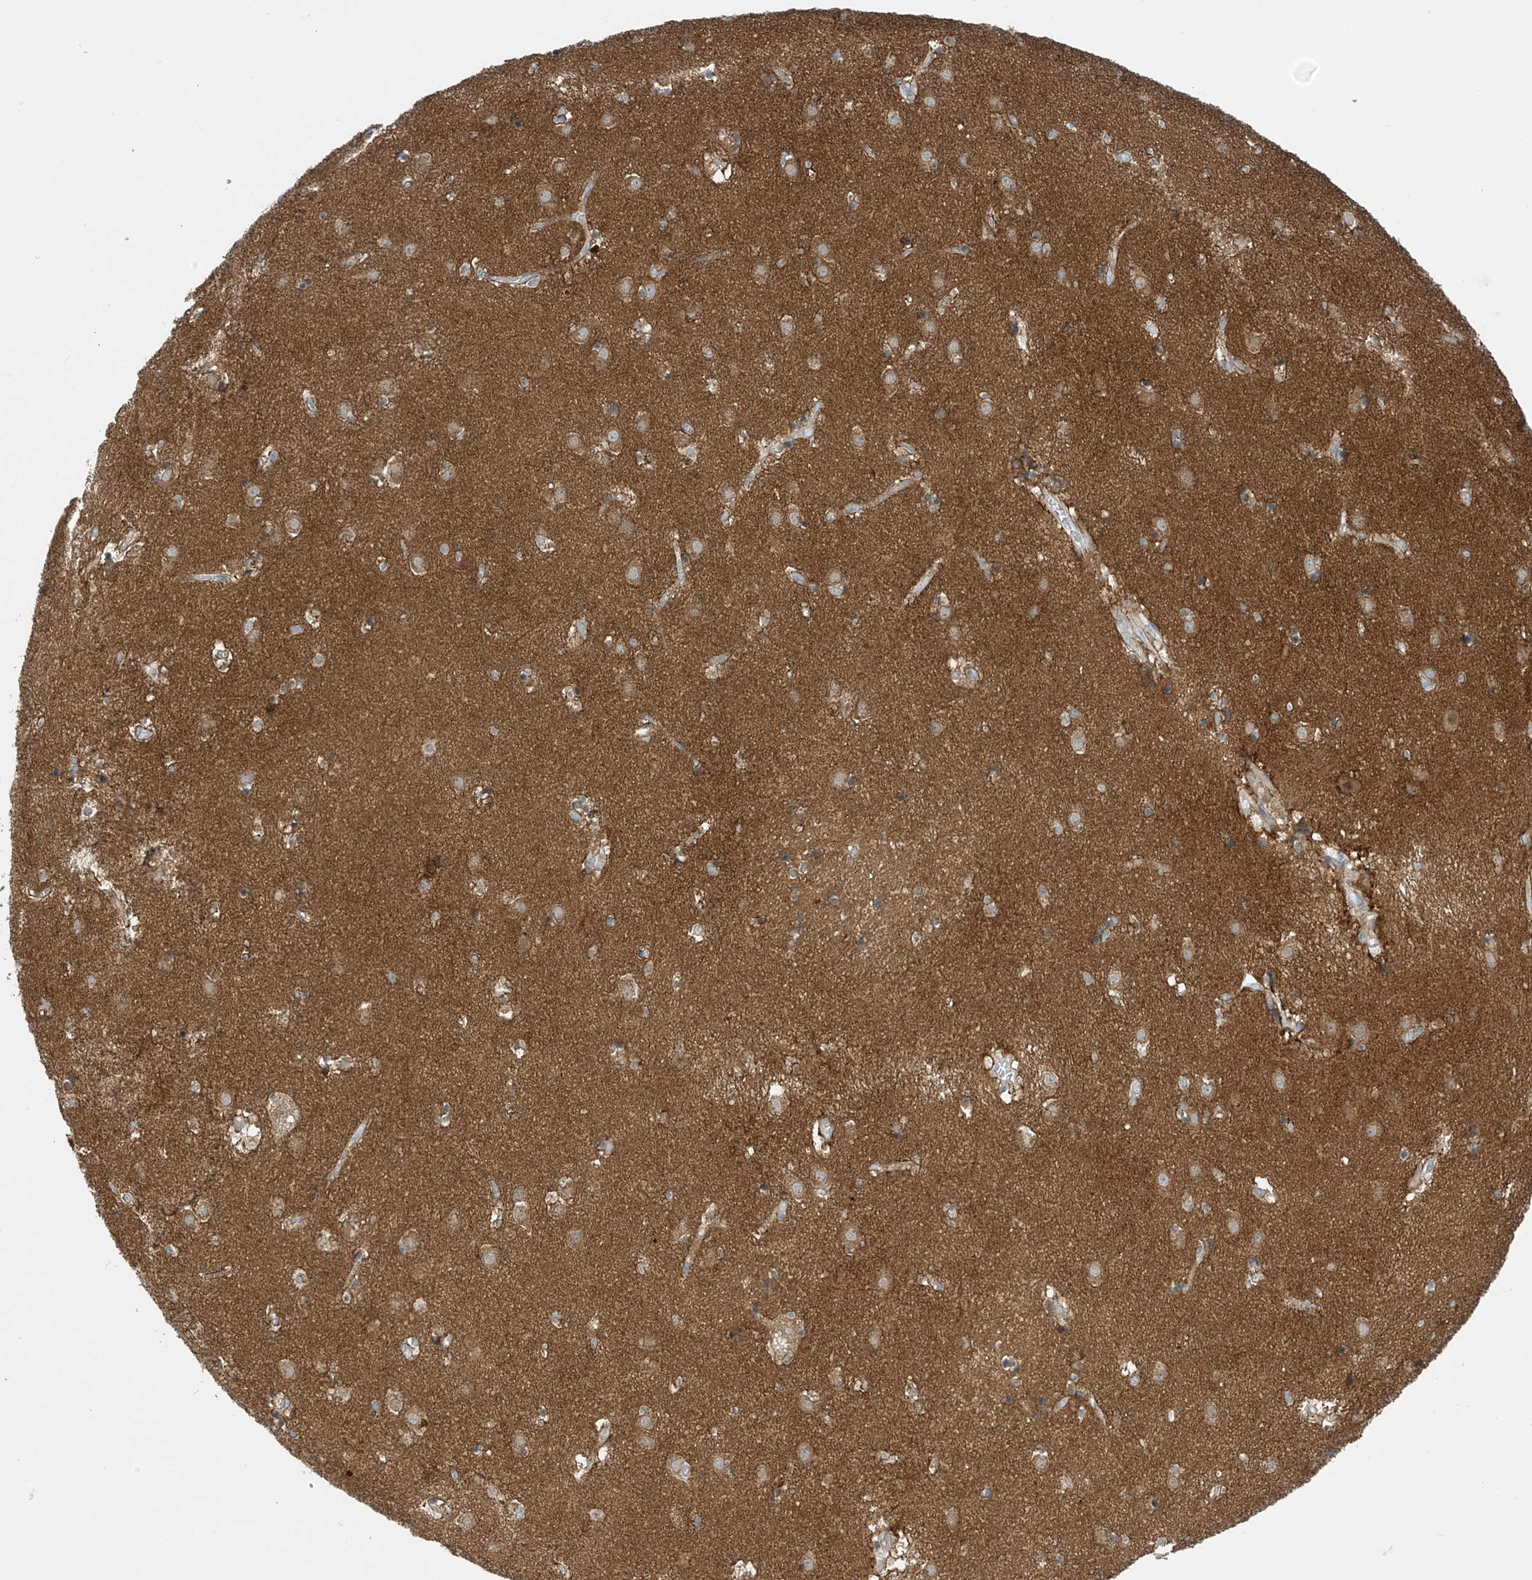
{"staining": {"intensity": "moderate", "quantity": "25%-75%", "location": "cytoplasmic/membranous"}, "tissue": "caudate", "cell_type": "Glial cells", "image_type": "normal", "snomed": [{"axis": "morphology", "description": "Normal tissue, NOS"}, {"axis": "topography", "description": "Lateral ventricle wall"}], "caption": "Caudate stained for a protein exhibits moderate cytoplasmic/membranous positivity in glial cells. (DAB = brown stain, brightfield microscopy at high magnification).", "gene": "FSD1L", "patient": {"sex": "male", "age": 70}}